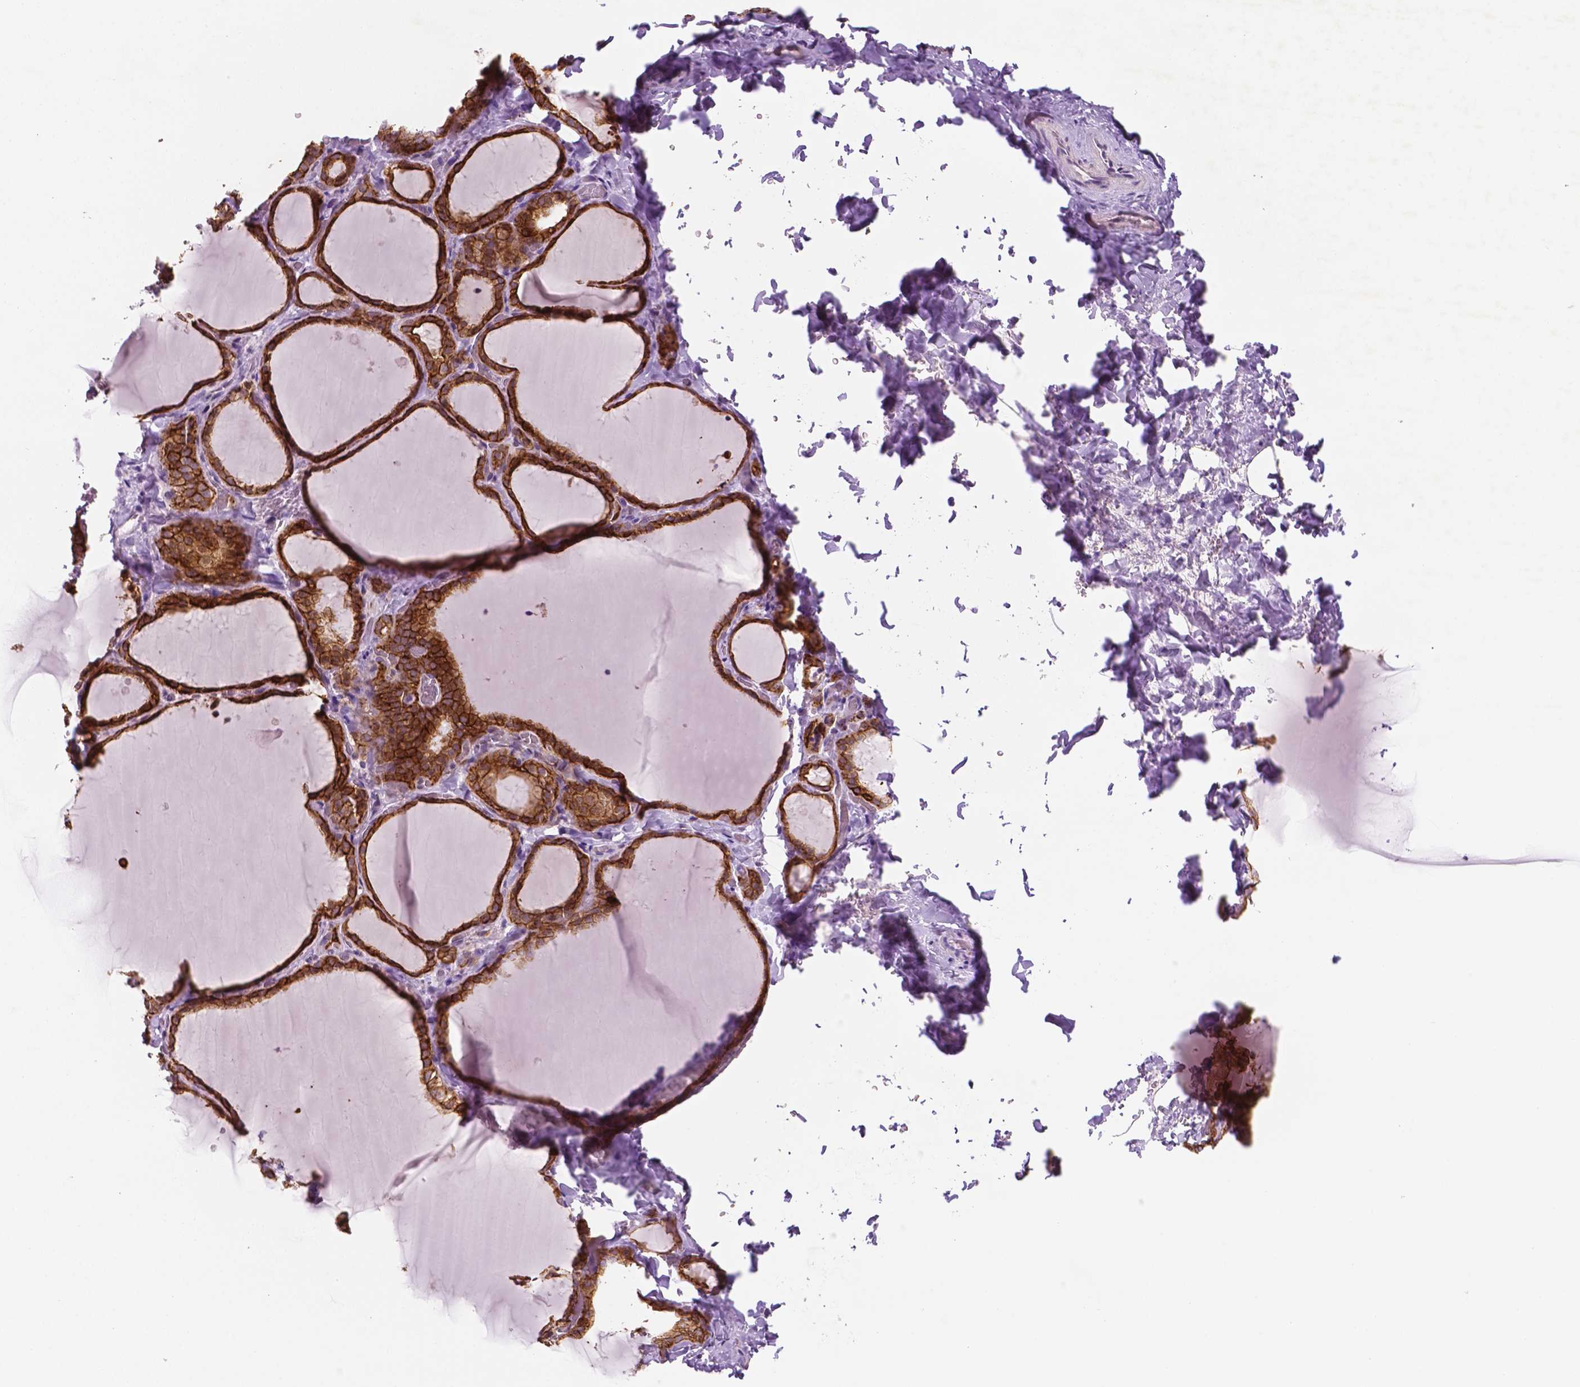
{"staining": {"intensity": "strong", "quantity": ">75%", "location": "cytoplasmic/membranous"}, "tissue": "thyroid gland", "cell_type": "Glandular cells", "image_type": "normal", "snomed": [{"axis": "morphology", "description": "Normal tissue, NOS"}, {"axis": "topography", "description": "Thyroid gland"}], "caption": "Immunohistochemical staining of benign human thyroid gland exhibits high levels of strong cytoplasmic/membranous positivity in about >75% of glandular cells.", "gene": "SHLD3", "patient": {"sex": "female", "age": 22}}